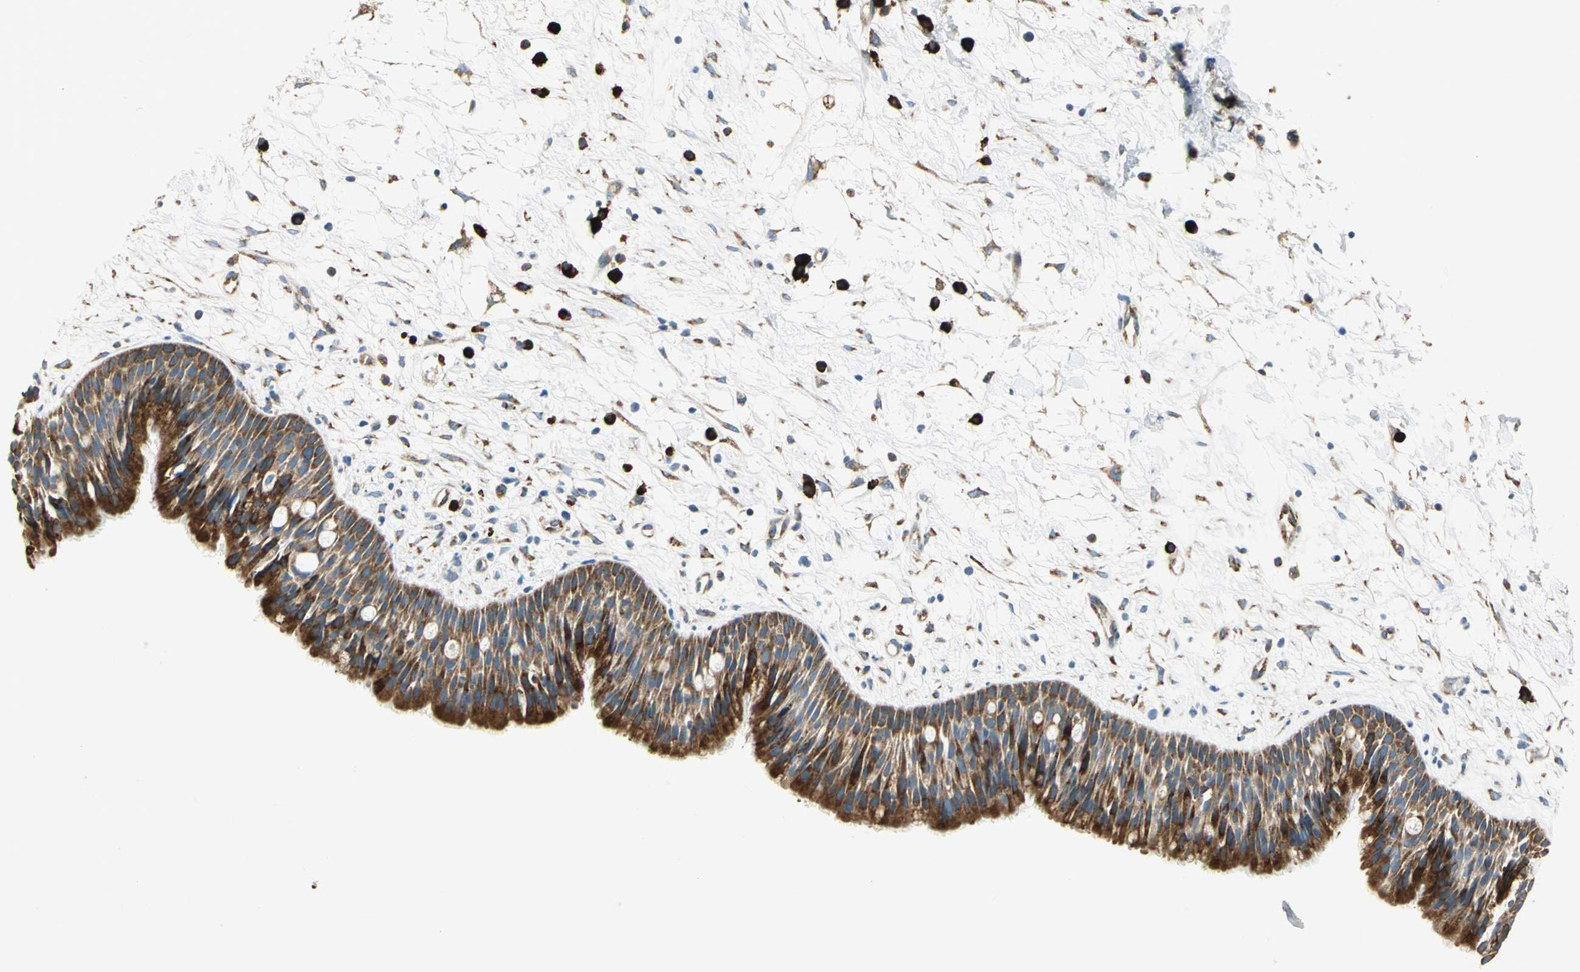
{"staining": {"intensity": "strong", "quantity": ">75%", "location": "cytoplasmic/membranous"}, "tissue": "nasopharynx", "cell_type": "Respiratory epithelial cells", "image_type": "normal", "snomed": [{"axis": "morphology", "description": "Normal tissue, NOS"}, {"axis": "topography", "description": "Nasopharynx"}], "caption": "Brown immunohistochemical staining in benign human nasopharynx exhibits strong cytoplasmic/membranous staining in about >75% of respiratory epithelial cells.", "gene": "PDIA4", "patient": {"sex": "male", "age": 13}}